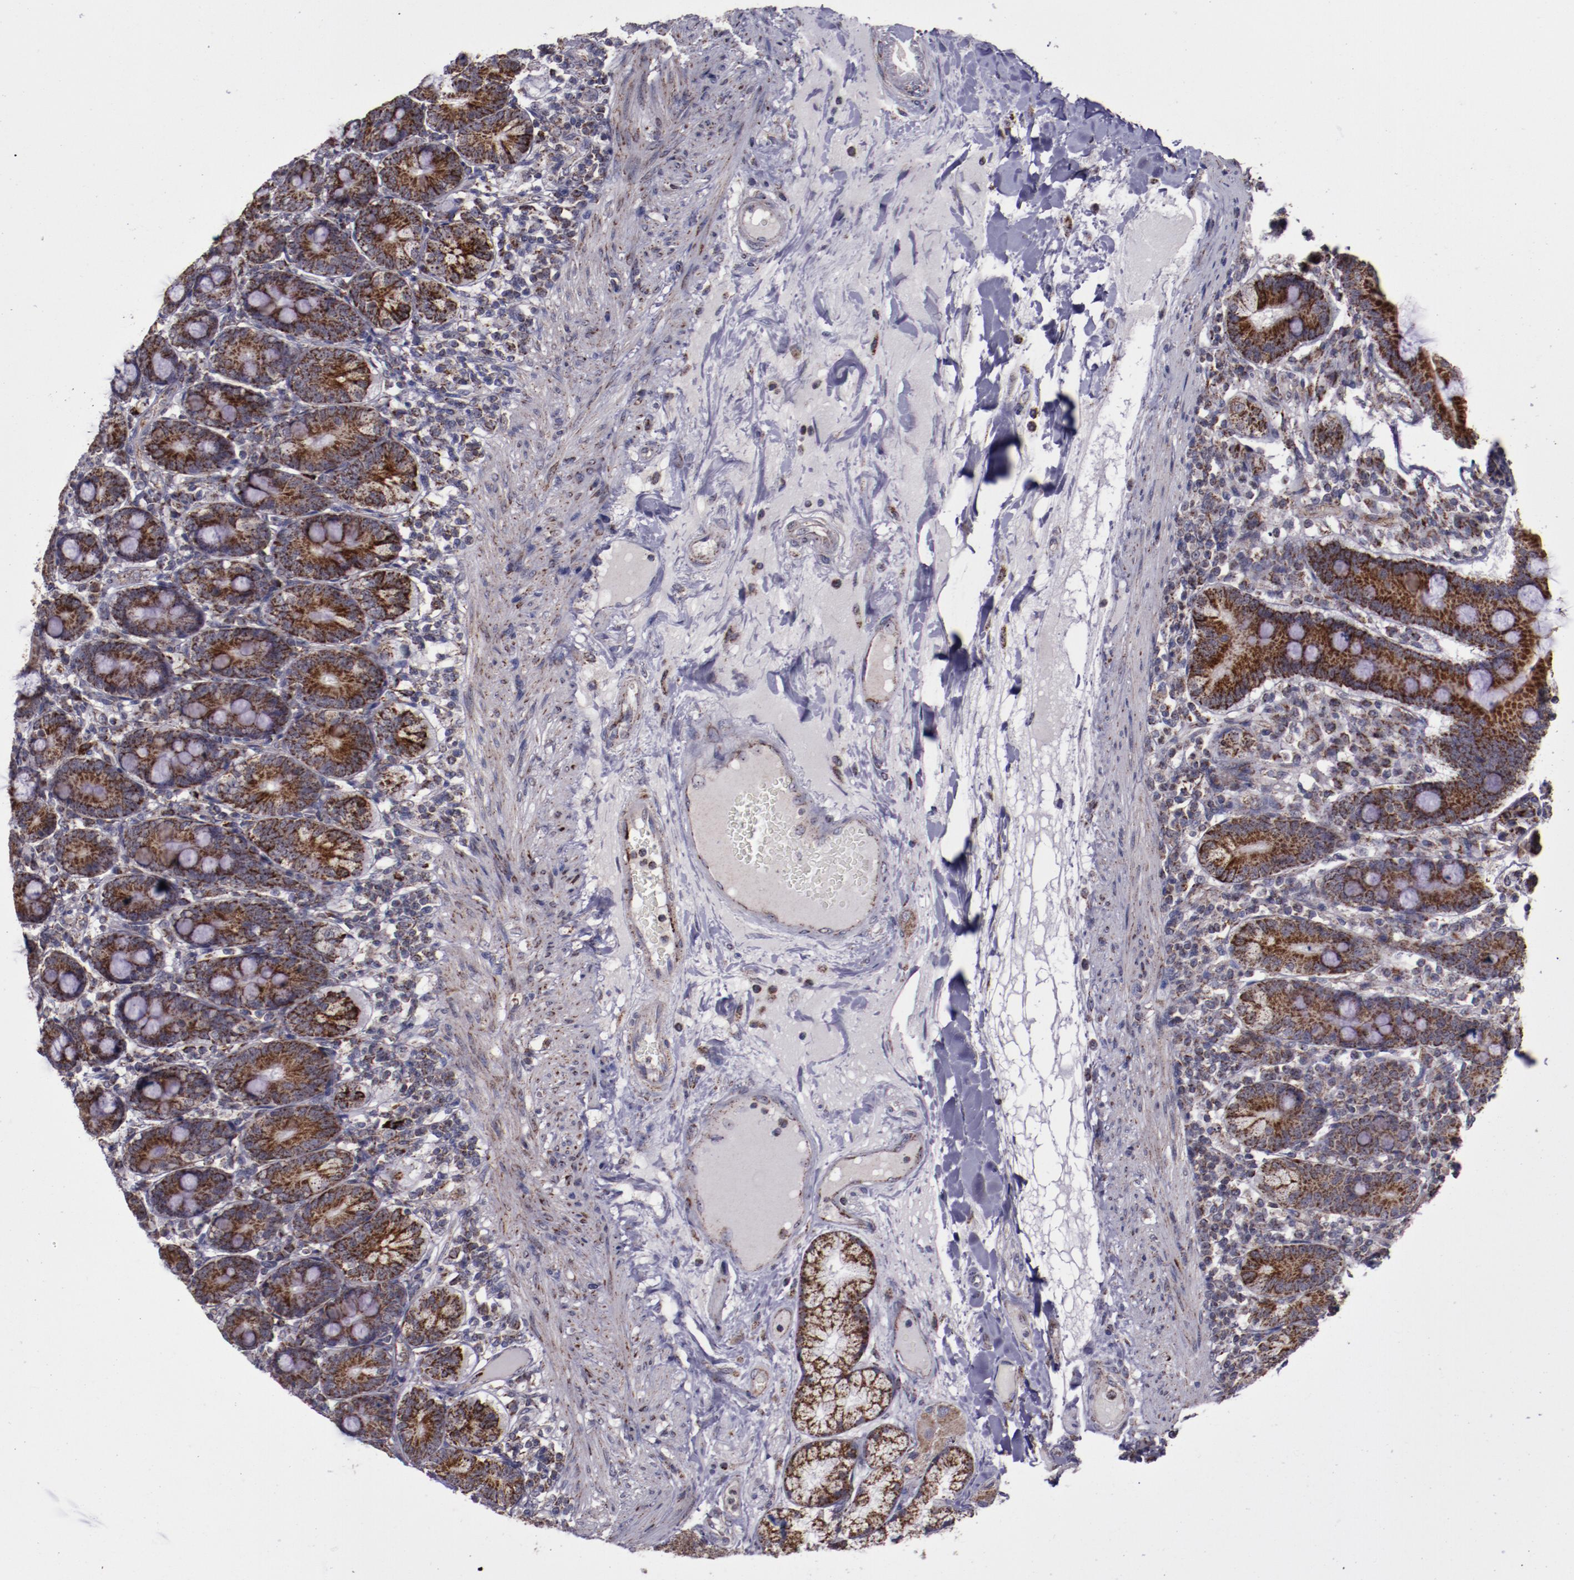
{"staining": {"intensity": "strong", "quantity": ">75%", "location": "cytoplasmic/membranous"}, "tissue": "duodenum", "cell_type": "Glandular cells", "image_type": "normal", "snomed": [{"axis": "morphology", "description": "Normal tissue, NOS"}, {"axis": "topography", "description": "Duodenum"}], "caption": "The immunohistochemical stain highlights strong cytoplasmic/membranous expression in glandular cells of unremarkable duodenum.", "gene": "LONP1", "patient": {"sex": "female", "age": 64}}